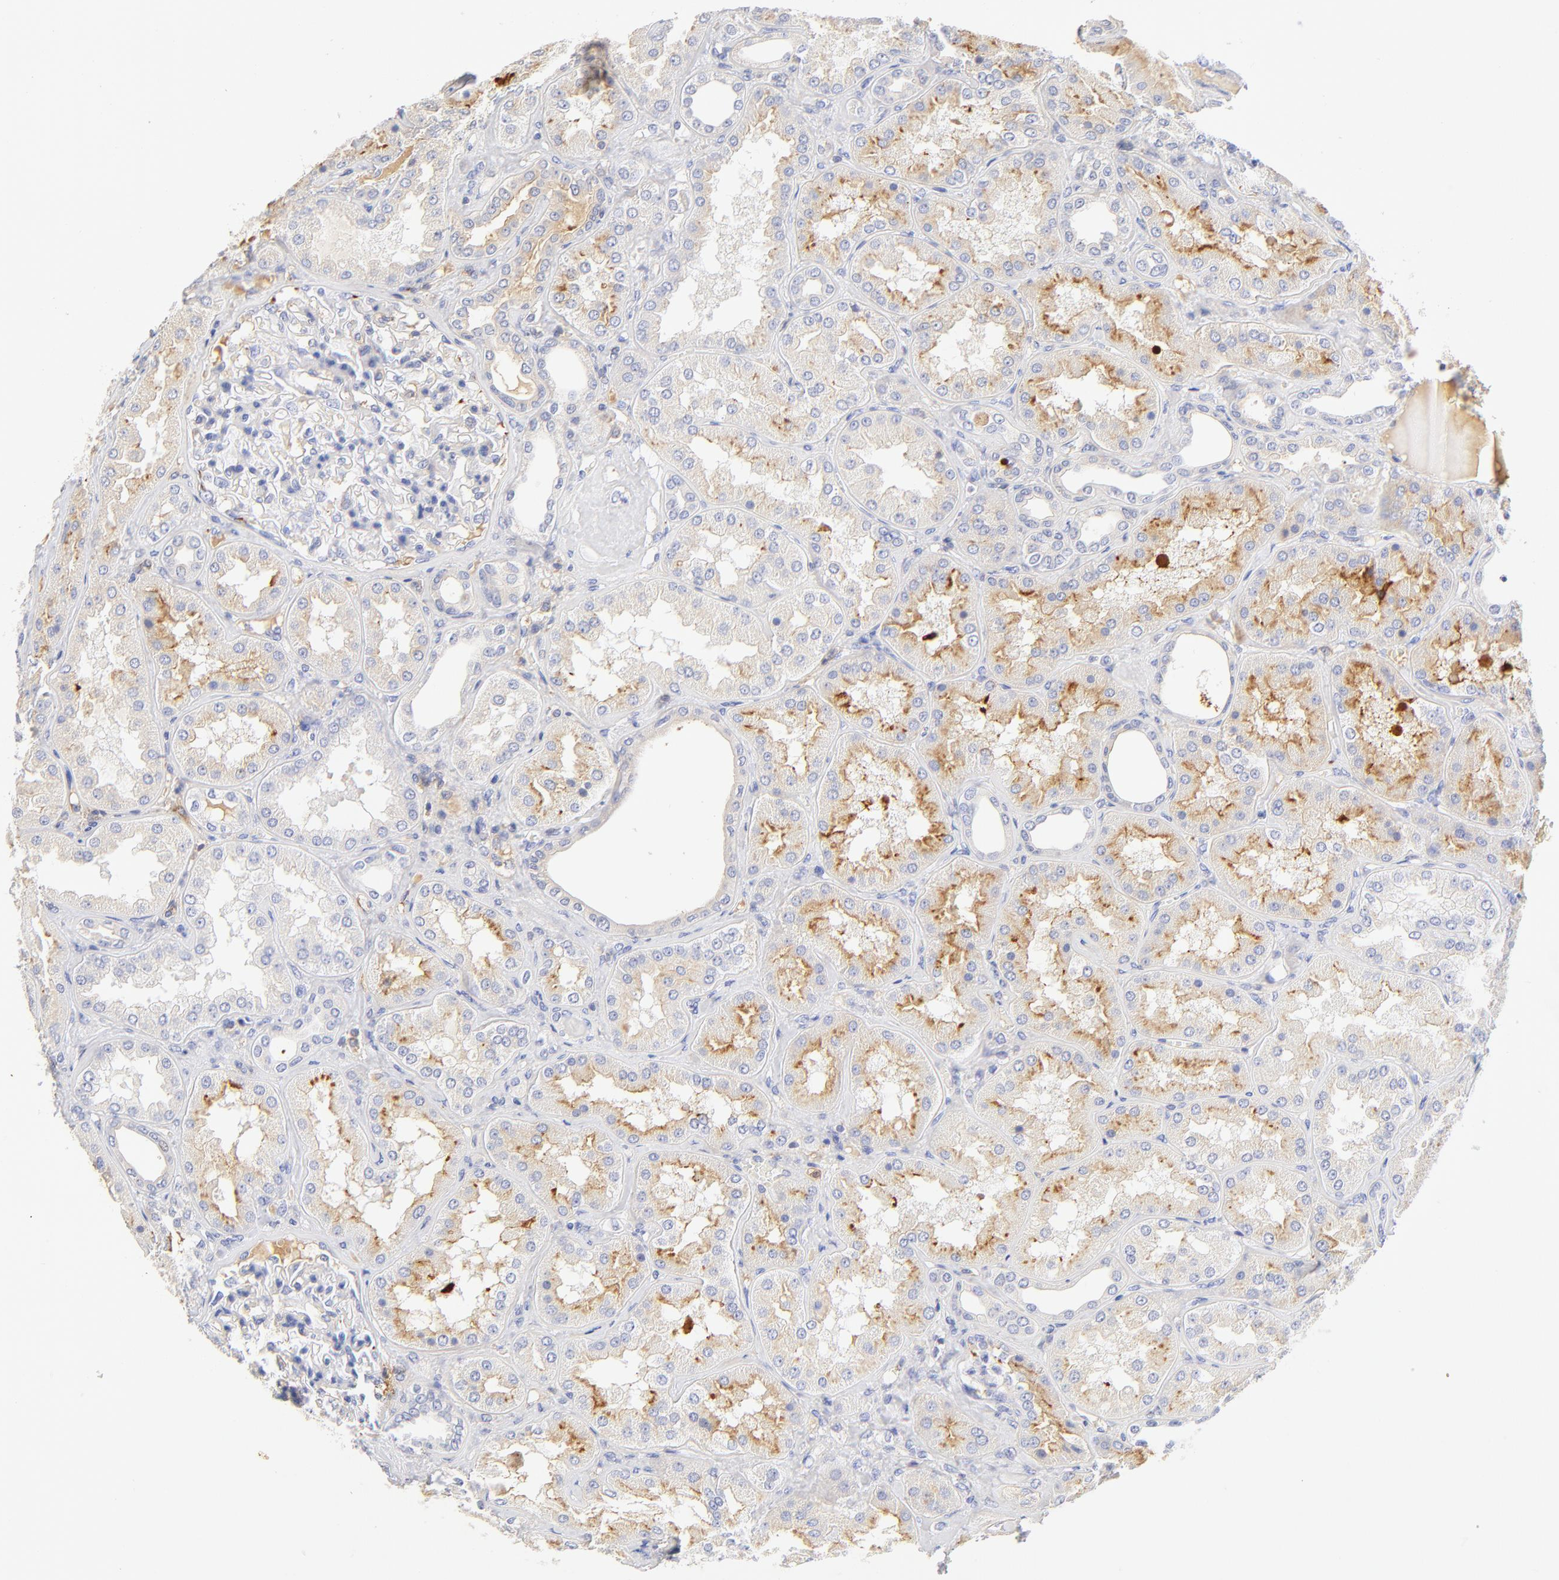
{"staining": {"intensity": "negative", "quantity": "none", "location": "none"}, "tissue": "kidney", "cell_type": "Cells in glomeruli", "image_type": "normal", "snomed": [{"axis": "morphology", "description": "Normal tissue, NOS"}, {"axis": "topography", "description": "Kidney"}], "caption": "Cells in glomeruli show no significant expression in benign kidney. (Brightfield microscopy of DAB immunohistochemistry at high magnification).", "gene": "MDGA2", "patient": {"sex": "female", "age": 56}}